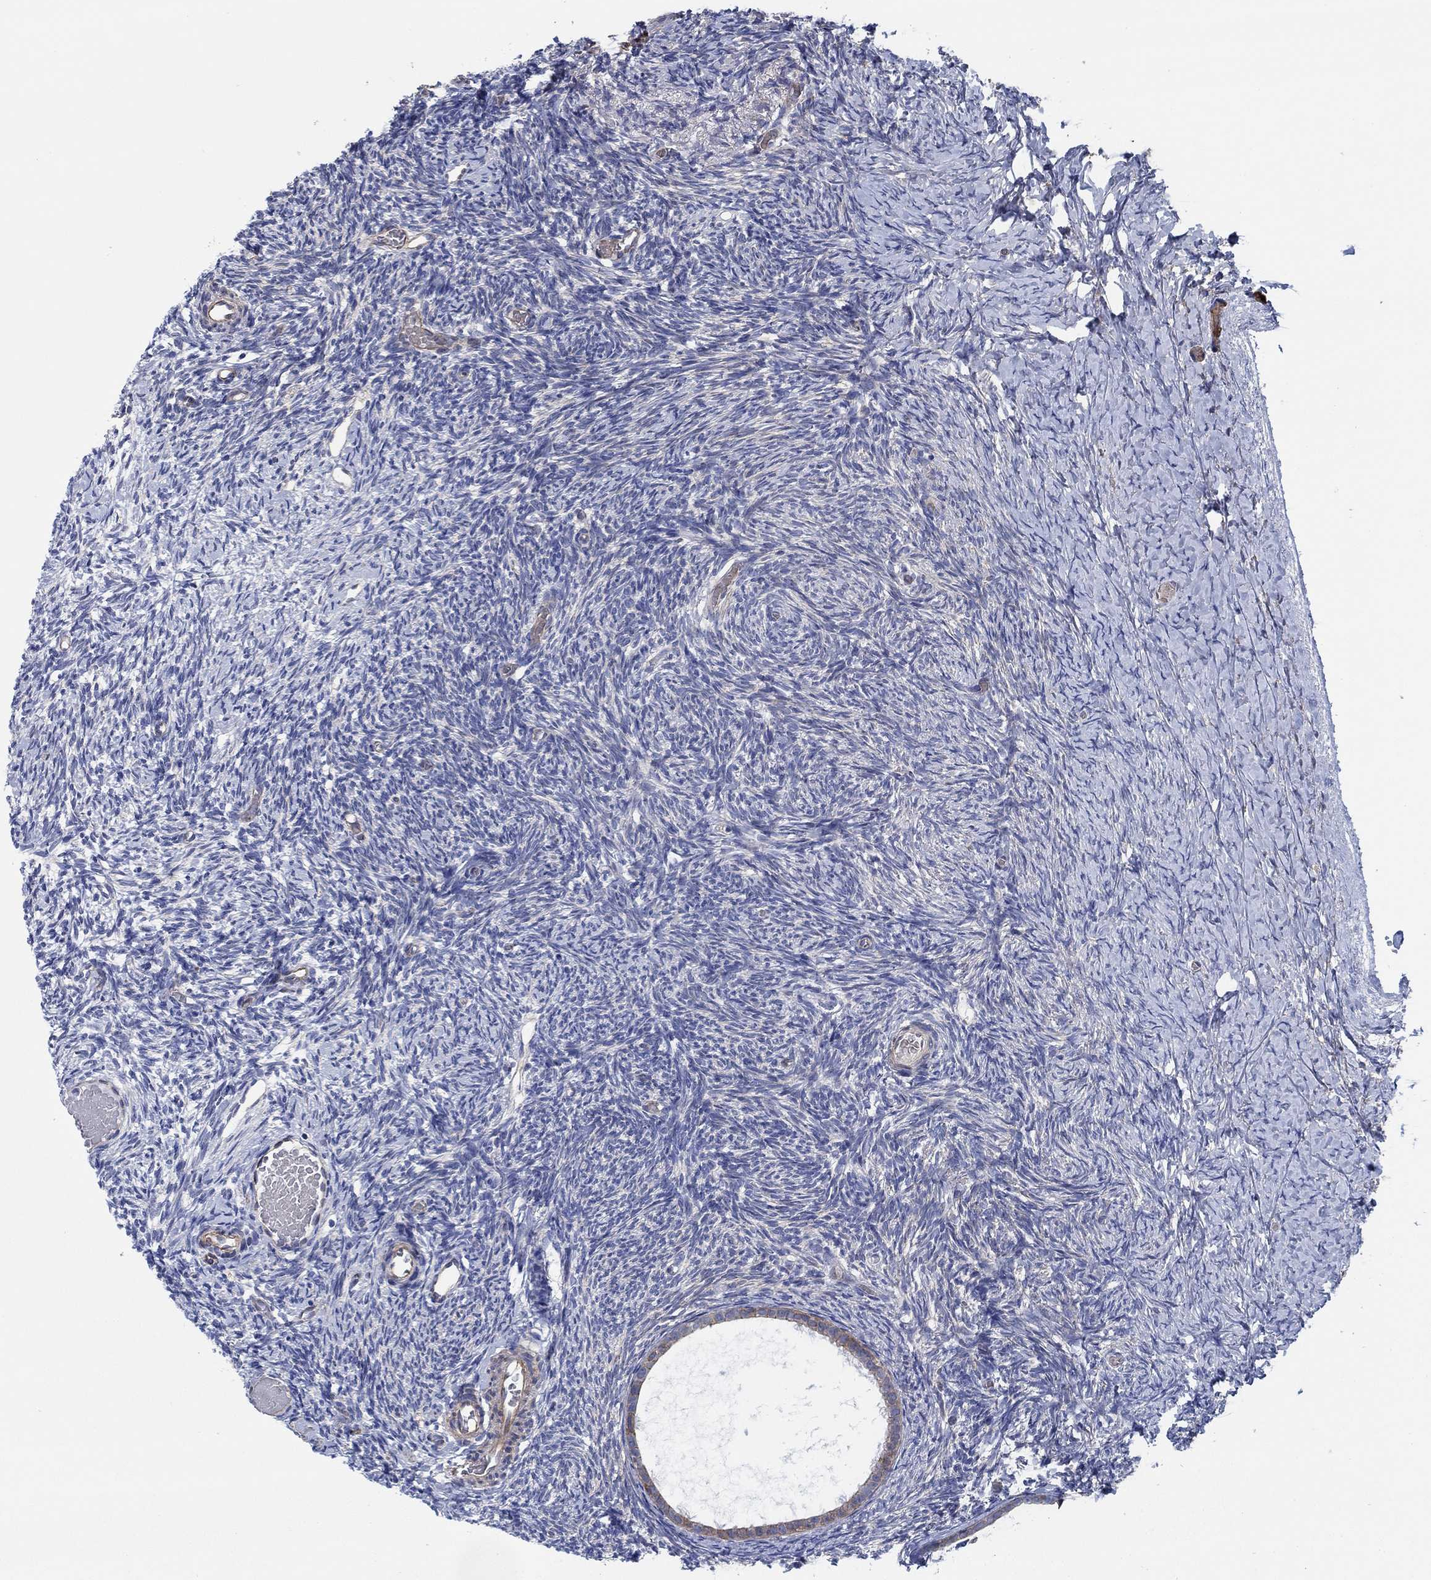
{"staining": {"intensity": "moderate", "quantity": "<25%", "location": "cytoplasmic/membranous"}, "tissue": "ovary", "cell_type": "Follicle cells", "image_type": "normal", "snomed": [{"axis": "morphology", "description": "Normal tissue, NOS"}, {"axis": "topography", "description": "Ovary"}], "caption": "Protein expression analysis of unremarkable ovary reveals moderate cytoplasmic/membranous positivity in approximately <25% of follicle cells.", "gene": "FMN1", "patient": {"sex": "female", "age": 39}}